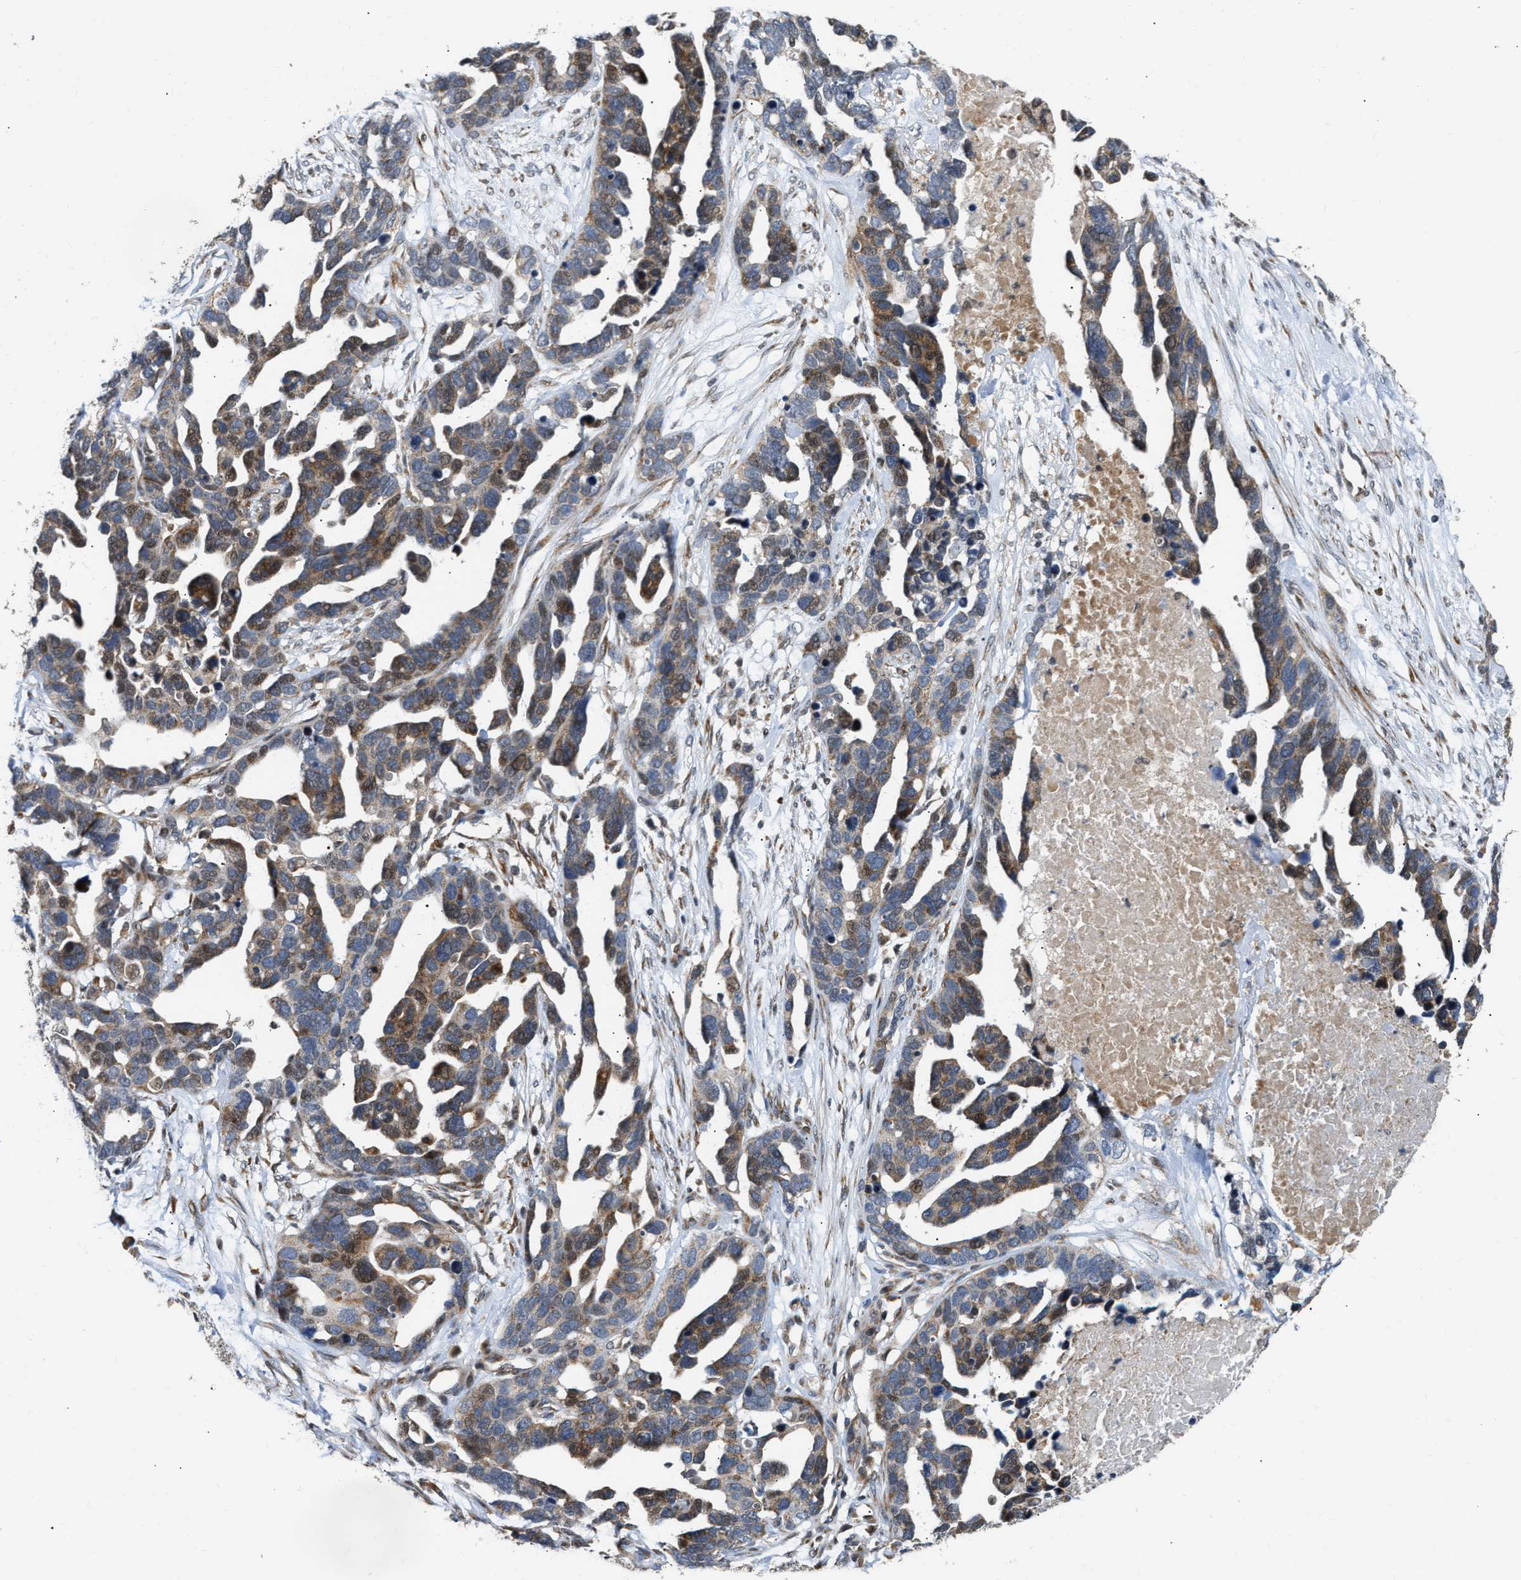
{"staining": {"intensity": "moderate", "quantity": ">75%", "location": "cytoplasmic/membranous"}, "tissue": "ovarian cancer", "cell_type": "Tumor cells", "image_type": "cancer", "snomed": [{"axis": "morphology", "description": "Cystadenocarcinoma, serous, NOS"}, {"axis": "topography", "description": "Ovary"}], "caption": "Immunohistochemical staining of human ovarian serous cystadenocarcinoma shows moderate cytoplasmic/membranous protein expression in approximately >75% of tumor cells.", "gene": "DEPTOR", "patient": {"sex": "female", "age": 54}}